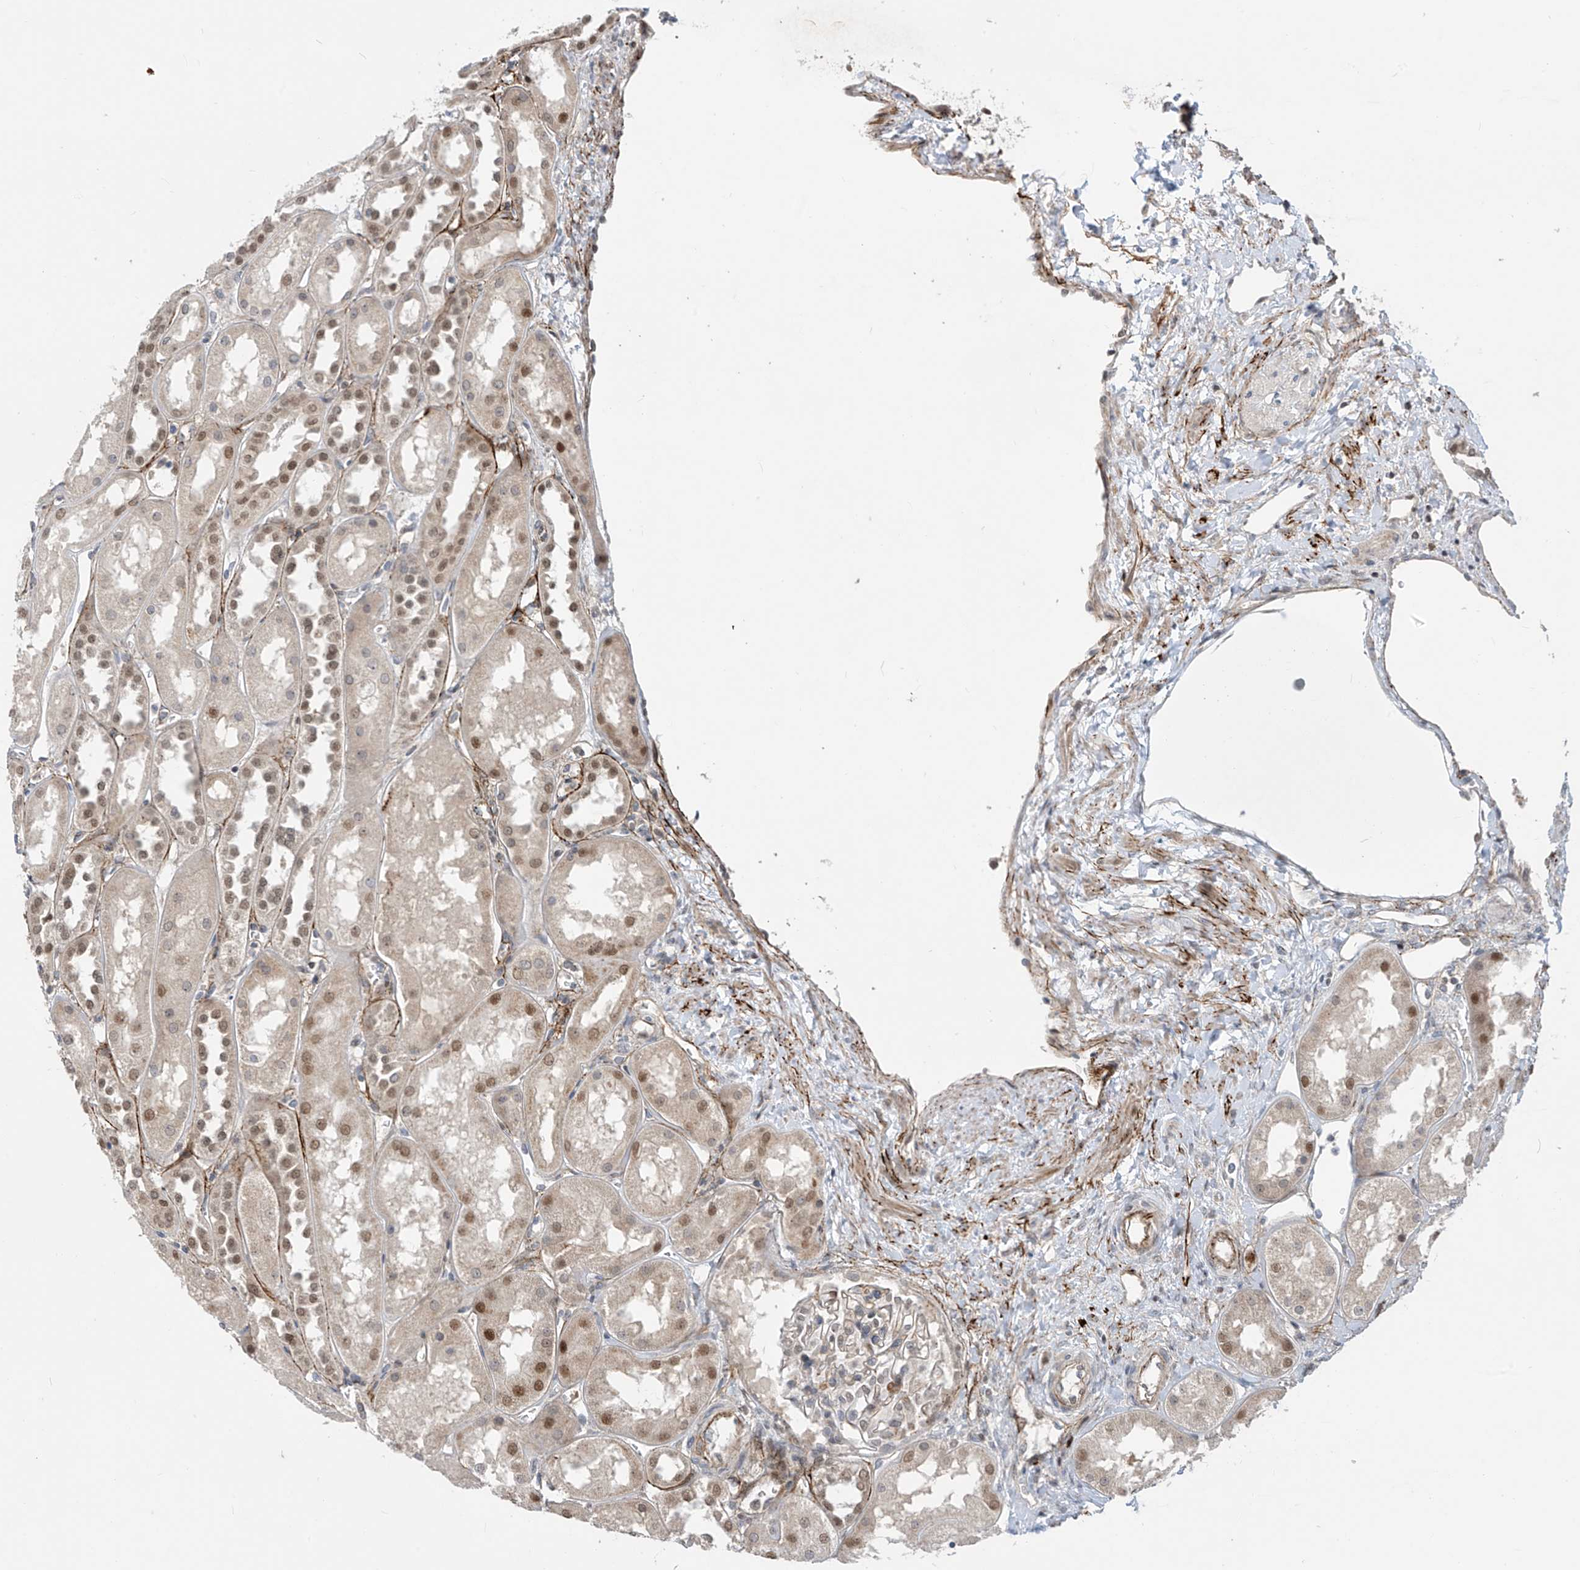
{"staining": {"intensity": "negative", "quantity": "none", "location": "none"}, "tissue": "kidney", "cell_type": "Cells in glomeruli", "image_type": "normal", "snomed": [{"axis": "morphology", "description": "Normal tissue, NOS"}, {"axis": "topography", "description": "Kidney"}], "caption": "This is an IHC micrograph of normal human kidney. There is no expression in cells in glomeruli.", "gene": "LAGE3", "patient": {"sex": "male", "age": 70}}